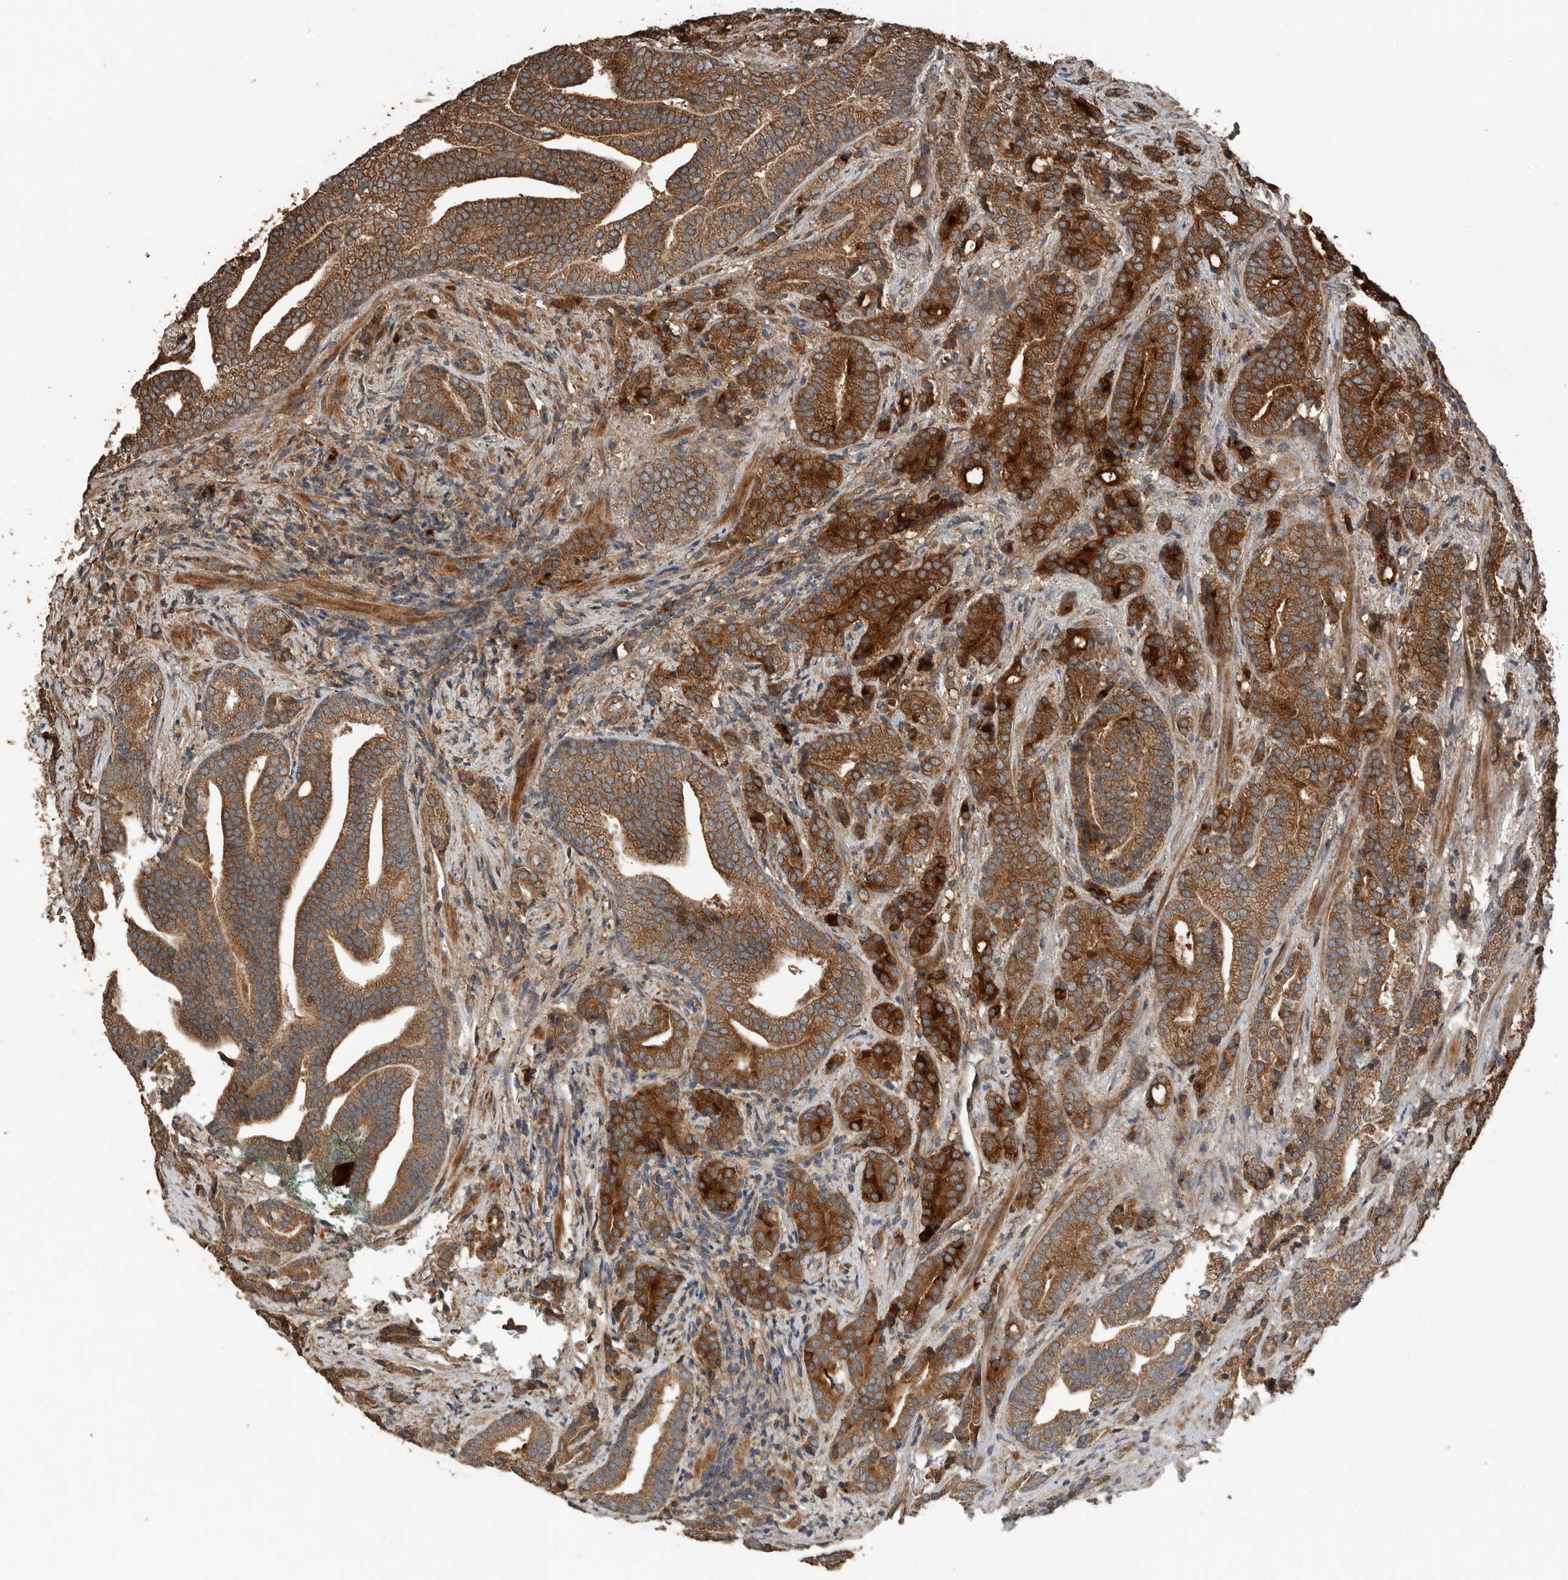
{"staining": {"intensity": "strong", "quantity": ">75%", "location": "cytoplasmic/membranous"}, "tissue": "prostate cancer", "cell_type": "Tumor cells", "image_type": "cancer", "snomed": [{"axis": "morphology", "description": "Adenocarcinoma, High grade"}, {"axis": "topography", "description": "Prostate"}], "caption": "Prostate adenocarcinoma (high-grade) was stained to show a protein in brown. There is high levels of strong cytoplasmic/membranous positivity in approximately >75% of tumor cells.", "gene": "RNF207", "patient": {"sex": "male", "age": 57}}